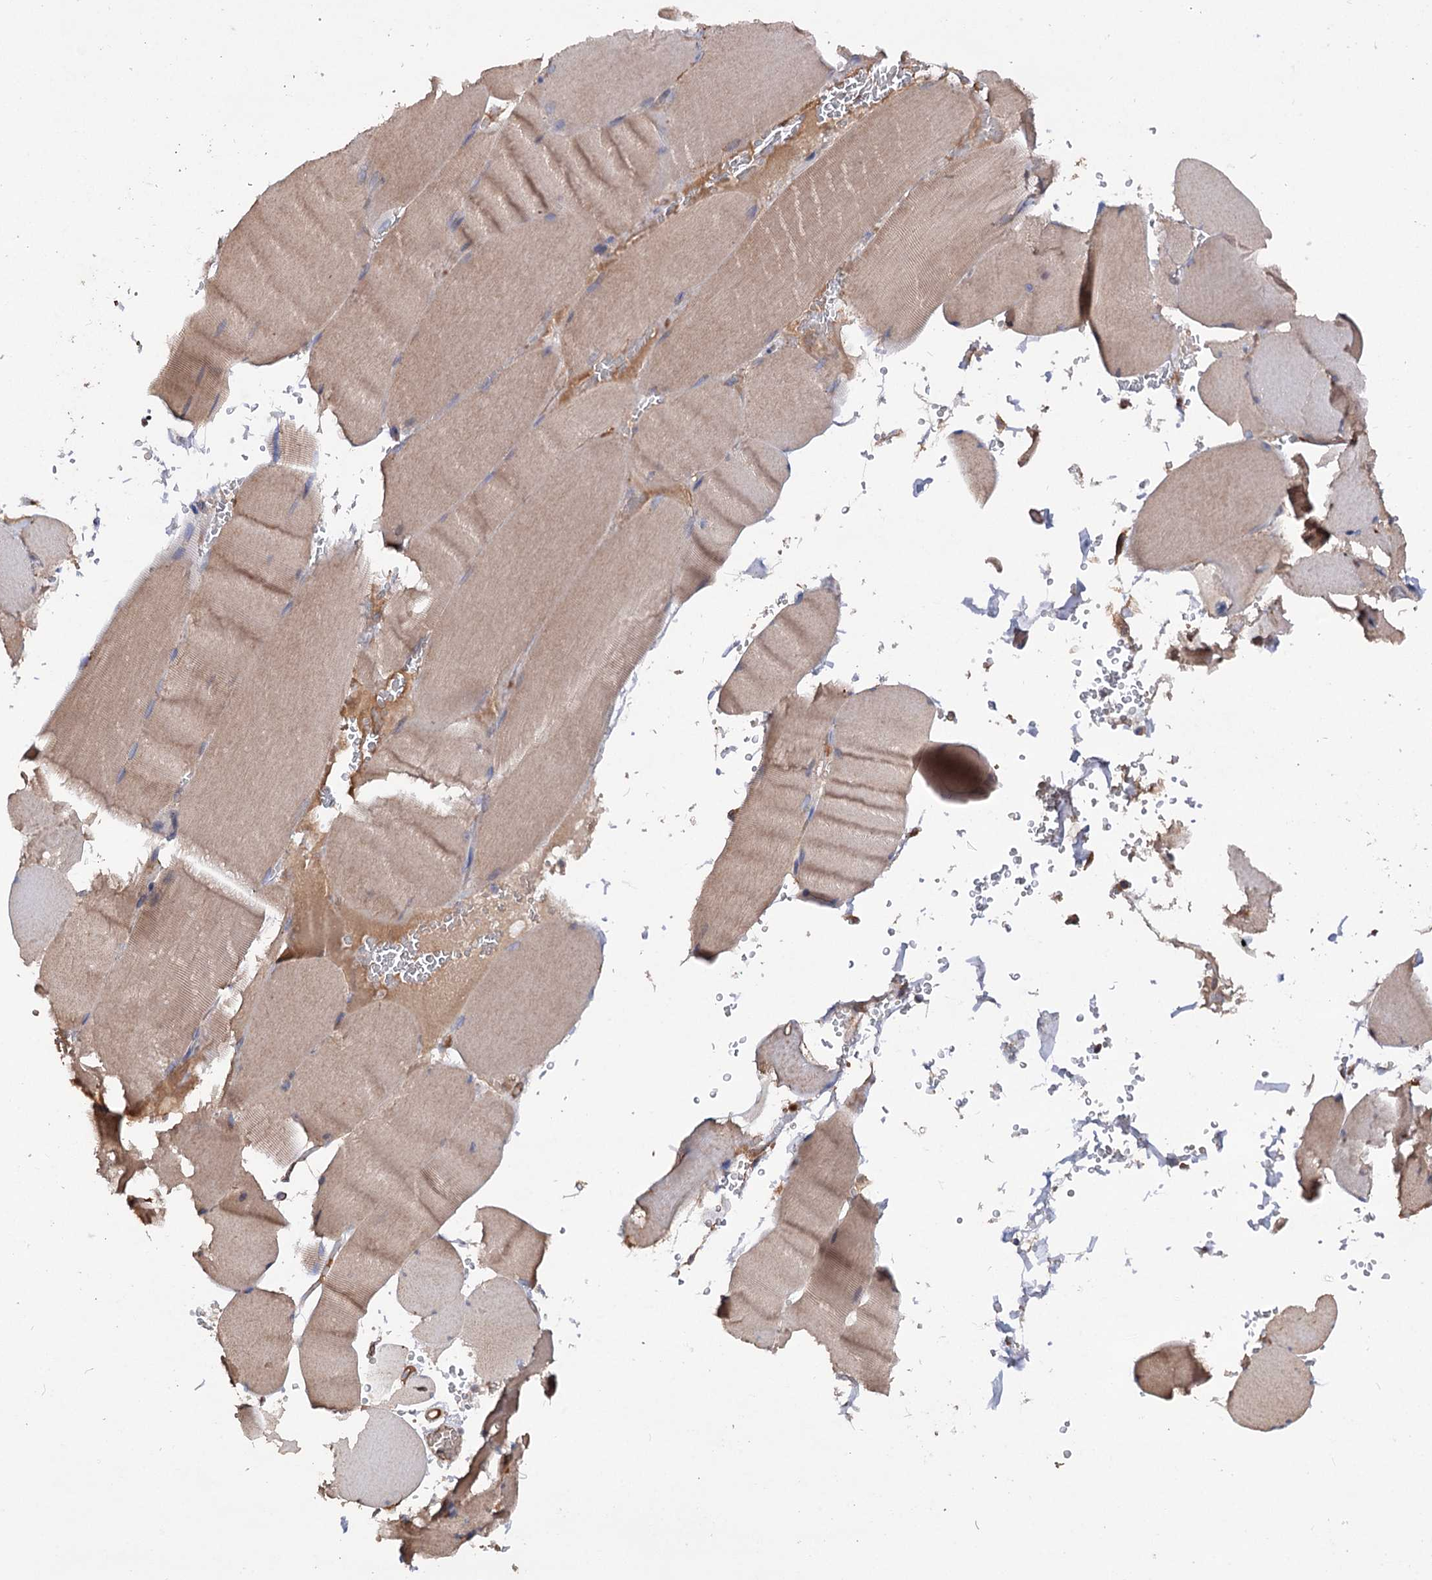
{"staining": {"intensity": "weak", "quantity": ">75%", "location": "cytoplasmic/membranous"}, "tissue": "skeletal muscle", "cell_type": "Myocytes", "image_type": "normal", "snomed": [{"axis": "morphology", "description": "Normal tissue, NOS"}, {"axis": "topography", "description": "Skeletal muscle"}, {"axis": "topography", "description": "Head-Neck"}], "caption": "Myocytes reveal low levels of weak cytoplasmic/membranous positivity in about >75% of cells in unremarkable skeletal muscle. Nuclei are stained in blue.", "gene": "NUDCD2", "patient": {"sex": "male", "age": 66}}